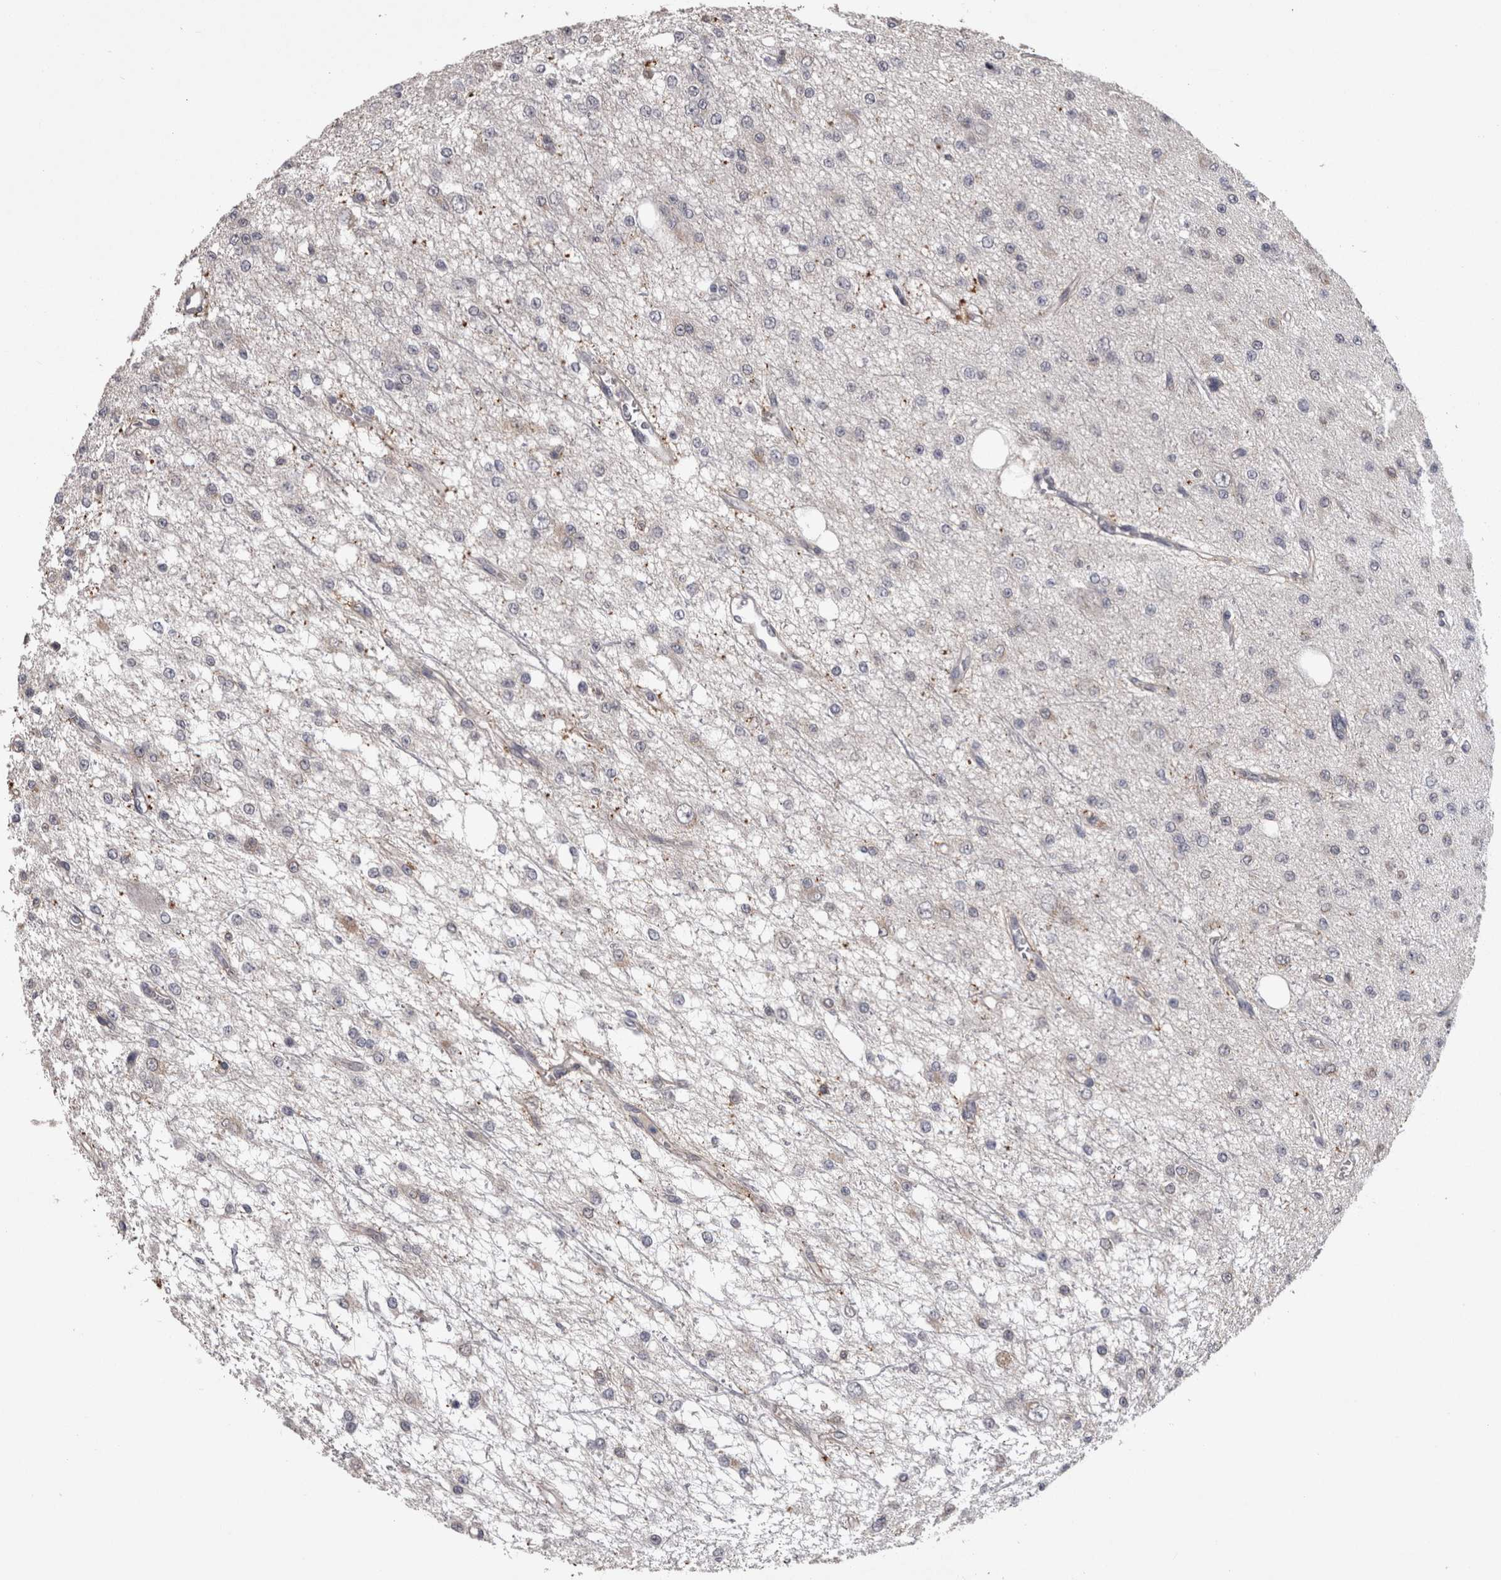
{"staining": {"intensity": "negative", "quantity": "none", "location": "none"}, "tissue": "glioma", "cell_type": "Tumor cells", "image_type": "cancer", "snomed": [{"axis": "morphology", "description": "Glioma, malignant, Low grade"}, {"axis": "topography", "description": "Brain"}], "caption": "This is a micrograph of immunohistochemistry (IHC) staining of glioma, which shows no positivity in tumor cells.", "gene": "PON3", "patient": {"sex": "male", "age": 38}}